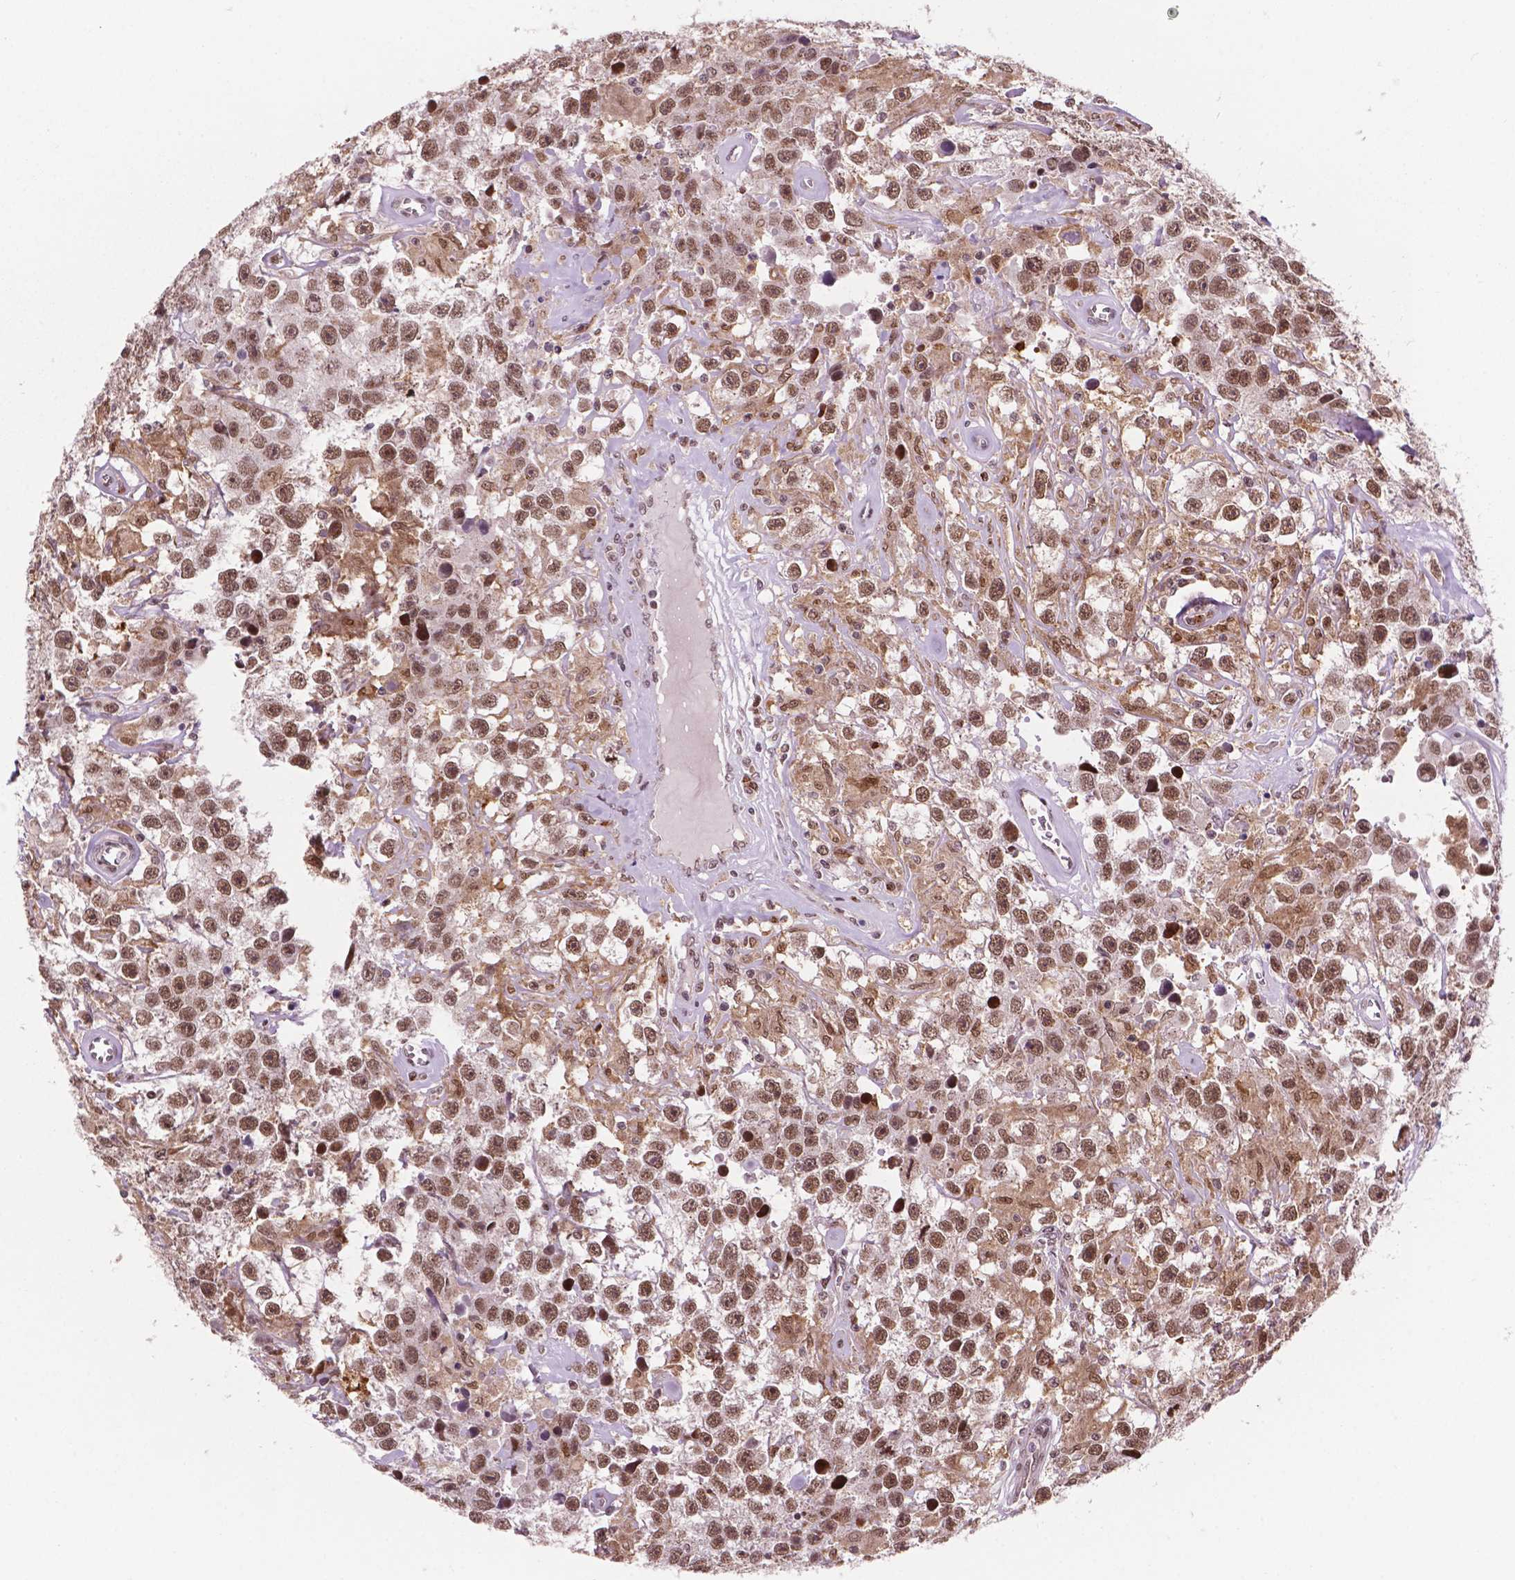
{"staining": {"intensity": "moderate", "quantity": ">75%", "location": "nuclear"}, "tissue": "testis cancer", "cell_type": "Tumor cells", "image_type": "cancer", "snomed": [{"axis": "morphology", "description": "Seminoma, NOS"}, {"axis": "topography", "description": "Testis"}], "caption": "Protein staining of testis cancer (seminoma) tissue shows moderate nuclear expression in about >75% of tumor cells. (Brightfield microscopy of DAB IHC at high magnification).", "gene": "PER2", "patient": {"sex": "male", "age": 43}}